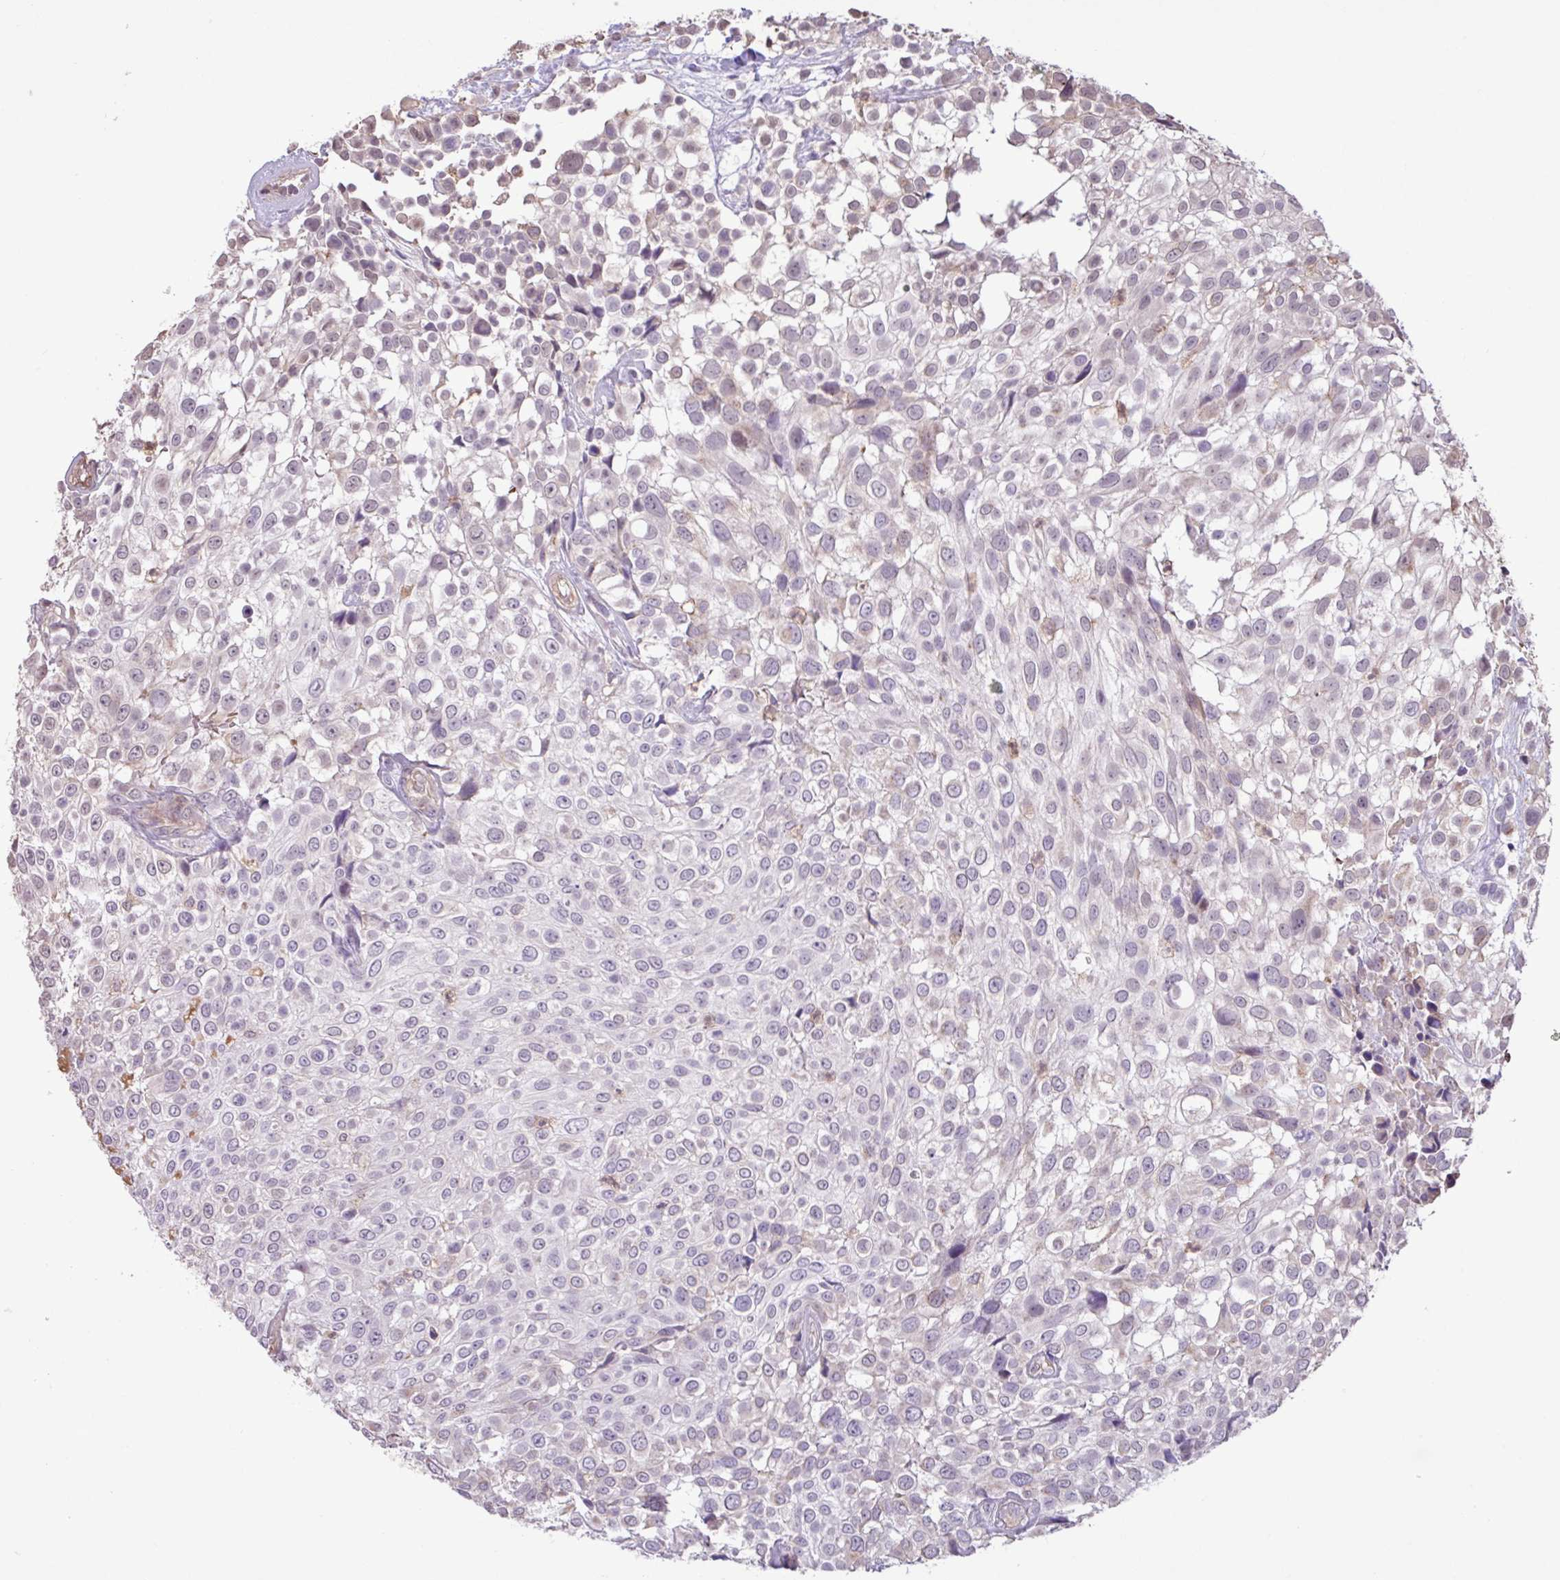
{"staining": {"intensity": "negative", "quantity": "none", "location": "none"}, "tissue": "urothelial cancer", "cell_type": "Tumor cells", "image_type": "cancer", "snomed": [{"axis": "morphology", "description": "Urothelial carcinoma, High grade"}, {"axis": "topography", "description": "Urinary bladder"}], "caption": "High magnification brightfield microscopy of high-grade urothelial carcinoma stained with DAB (3,3'-diaminobenzidine) (brown) and counterstained with hematoxylin (blue): tumor cells show no significant positivity. (Stains: DAB IHC with hematoxylin counter stain, Microscopy: brightfield microscopy at high magnification).", "gene": "CHST11", "patient": {"sex": "male", "age": 56}}